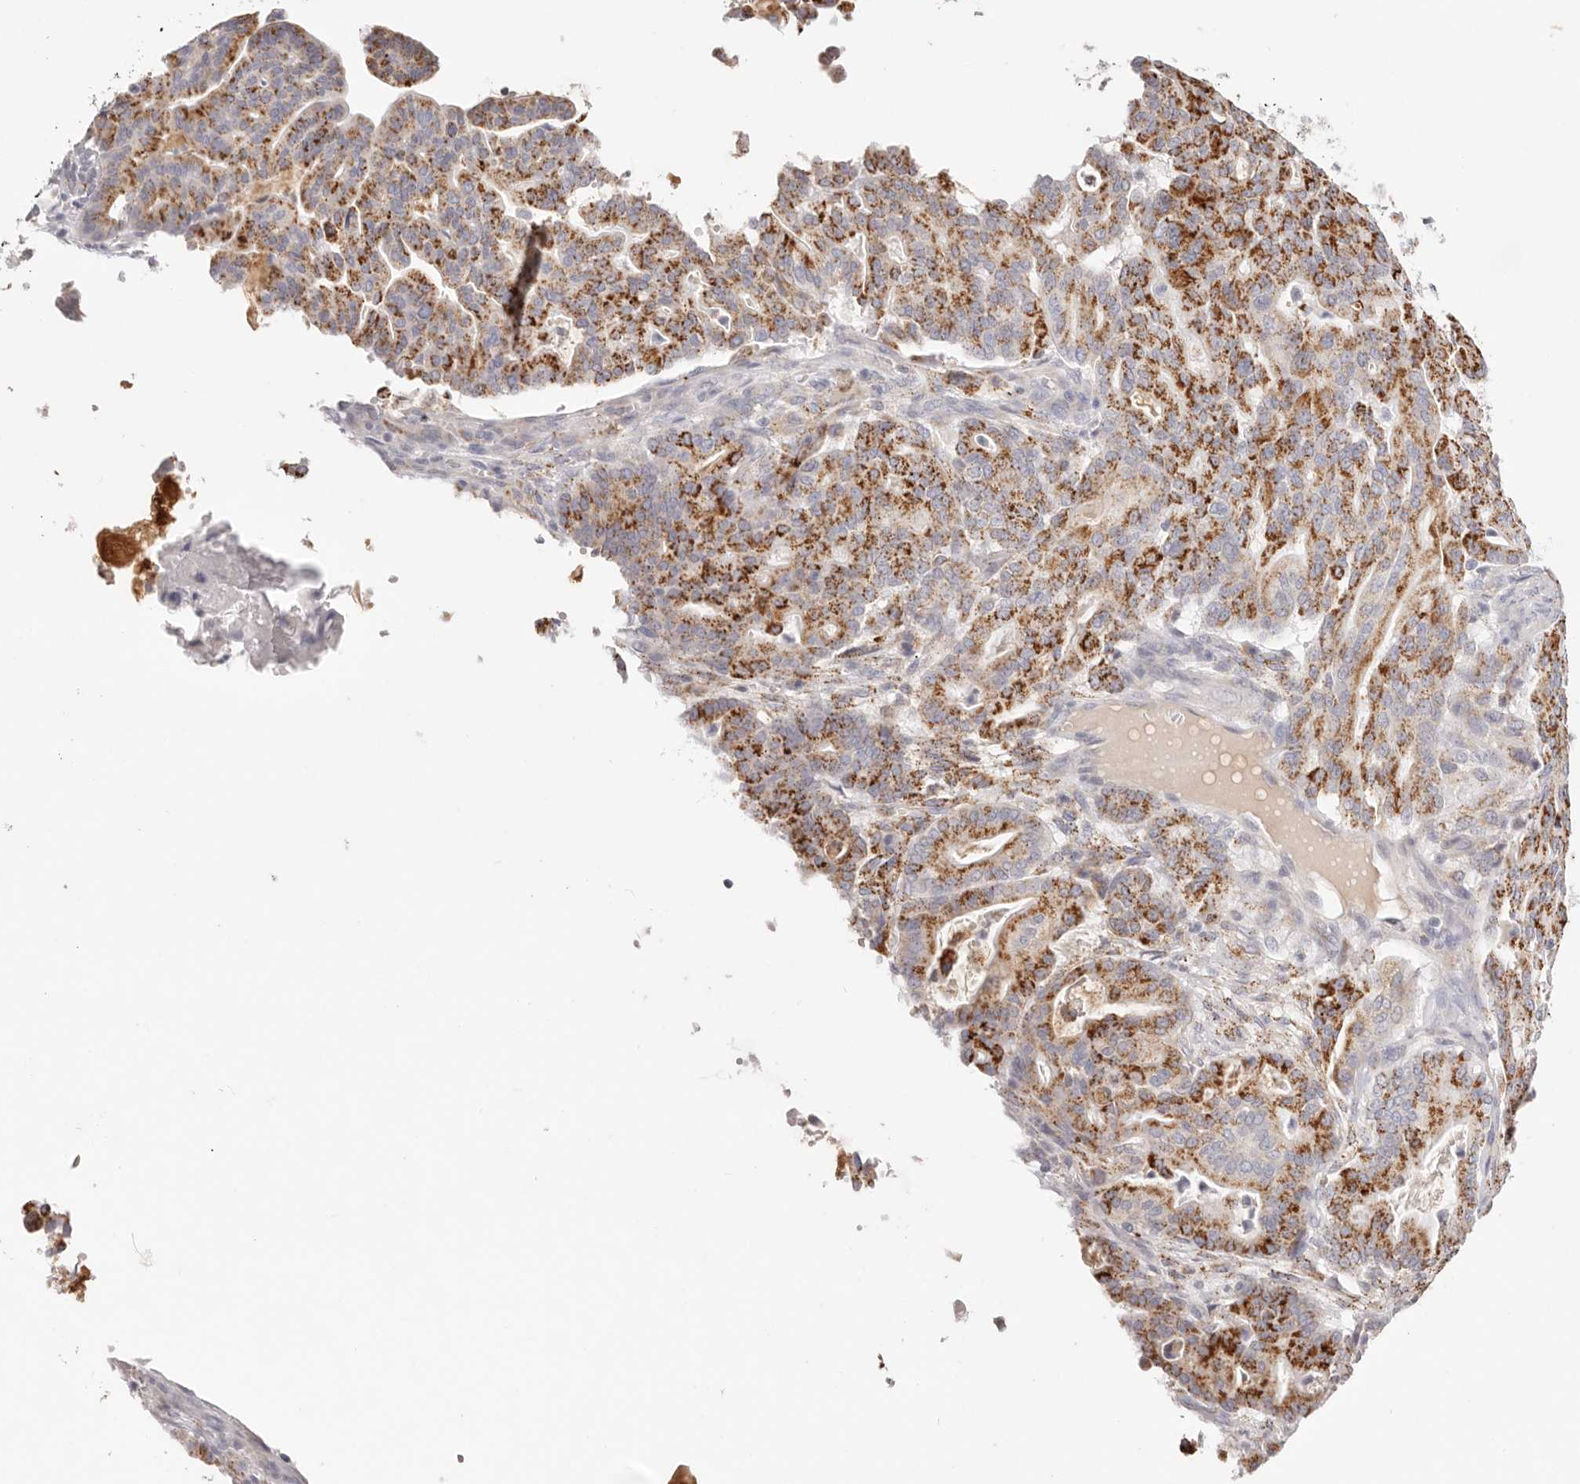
{"staining": {"intensity": "moderate", "quantity": "25%-75%", "location": "cytoplasmic/membranous"}, "tissue": "pancreatic cancer", "cell_type": "Tumor cells", "image_type": "cancer", "snomed": [{"axis": "morphology", "description": "Adenocarcinoma, NOS"}, {"axis": "topography", "description": "Pancreas"}], "caption": "An image showing moderate cytoplasmic/membranous expression in approximately 25%-75% of tumor cells in adenocarcinoma (pancreatic), as visualized by brown immunohistochemical staining.", "gene": "STKLD1", "patient": {"sex": "male", "age": 63}}